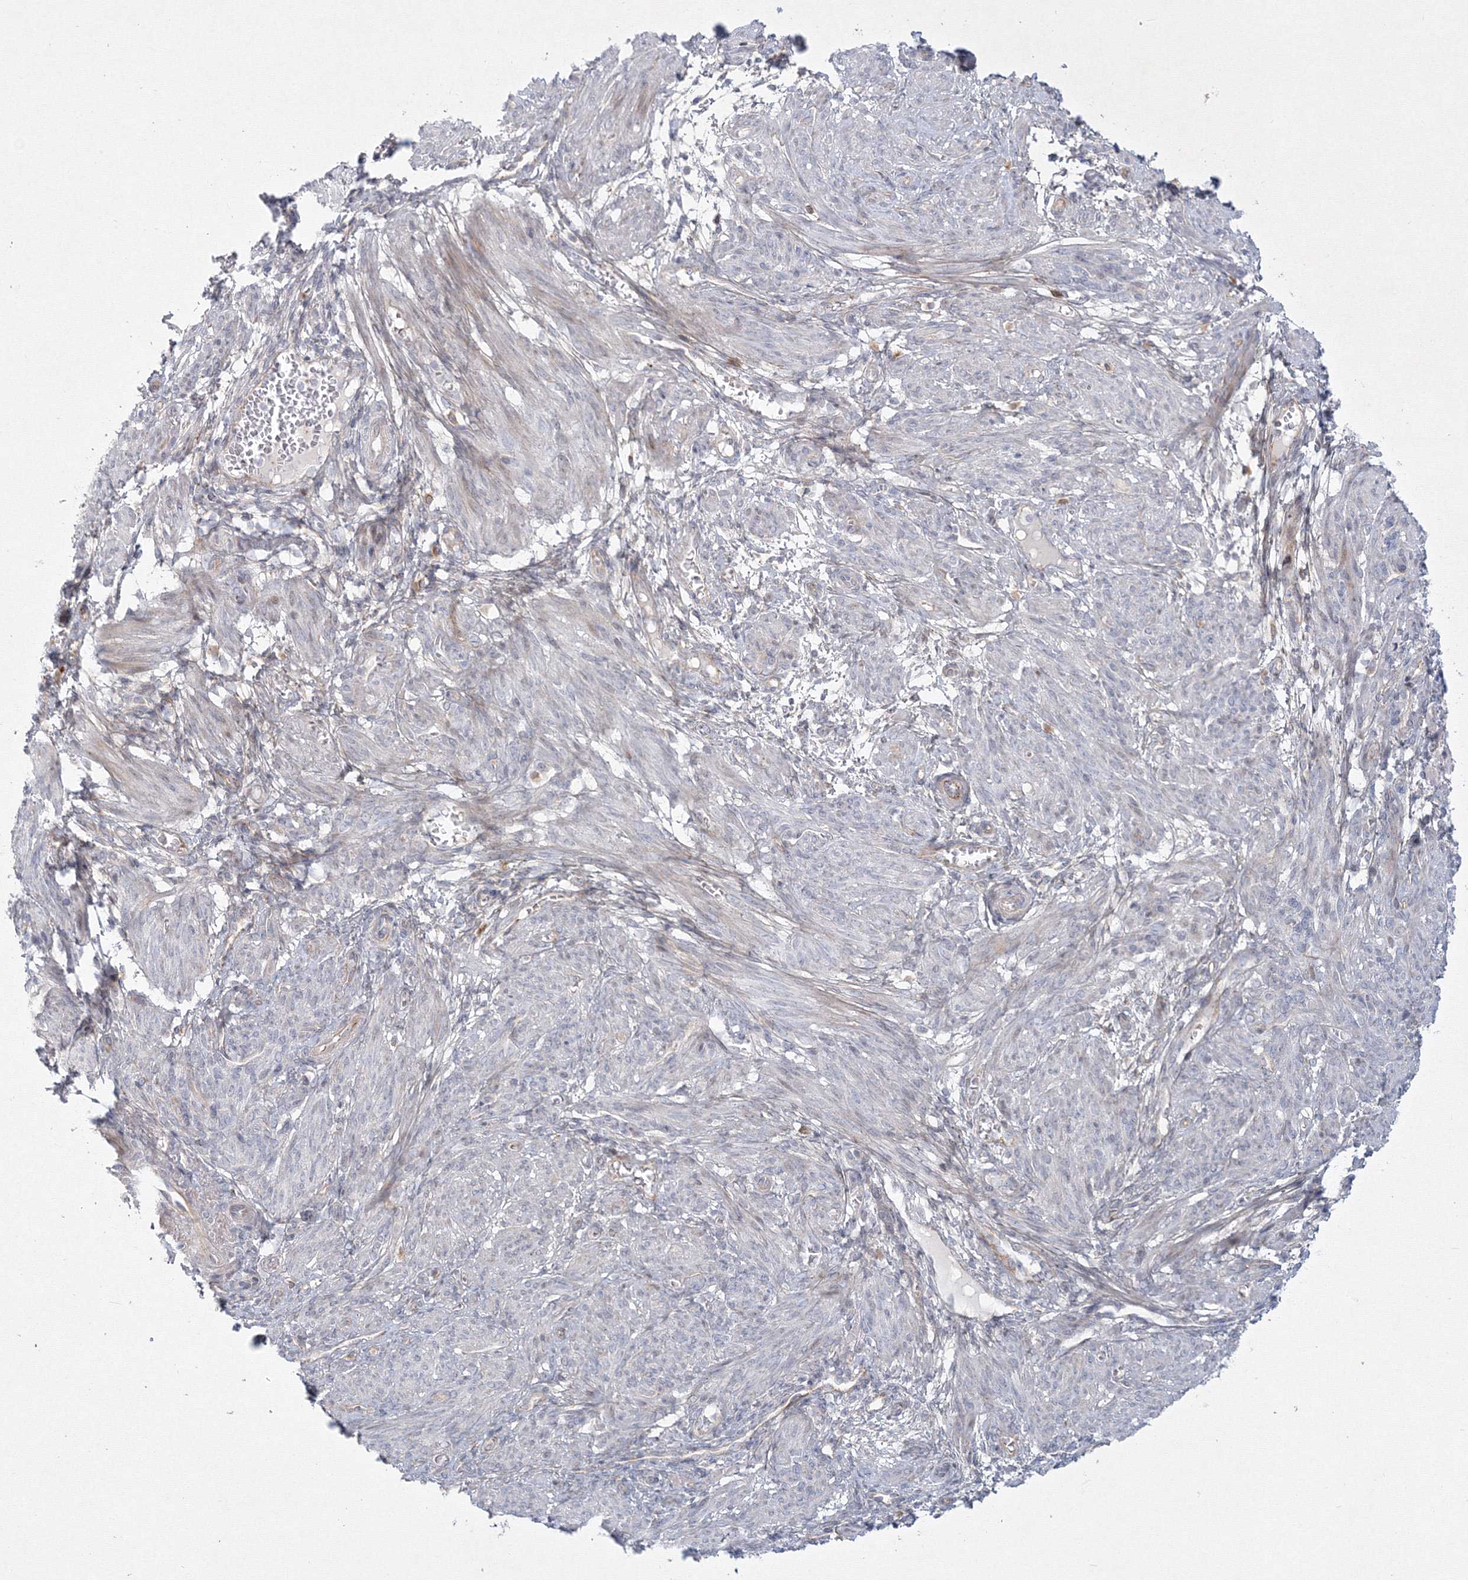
{"staining": {"intensity": "negative", "quantity": "none", "location": "none"}, "tissue": "smooth muscle", "cell_type": "Smooth muscle cells", "image_type": "normal", "snomed": [{"axis": "morphology", "description": "Normal tissue, NOS"}, {"axis": "topography", "description": "Smooth muscle"}], "caption": "Smooth muscle was stained to show a protein in brown. There is no significant staining in smooth muscle cells. (DAB (3,3'-diaminobenzidine) immunohistochemistry visualized using brightfield microscopy, high magnification).", "gene": "WDR49", "patient": {"sex": "female", "age": 39}}